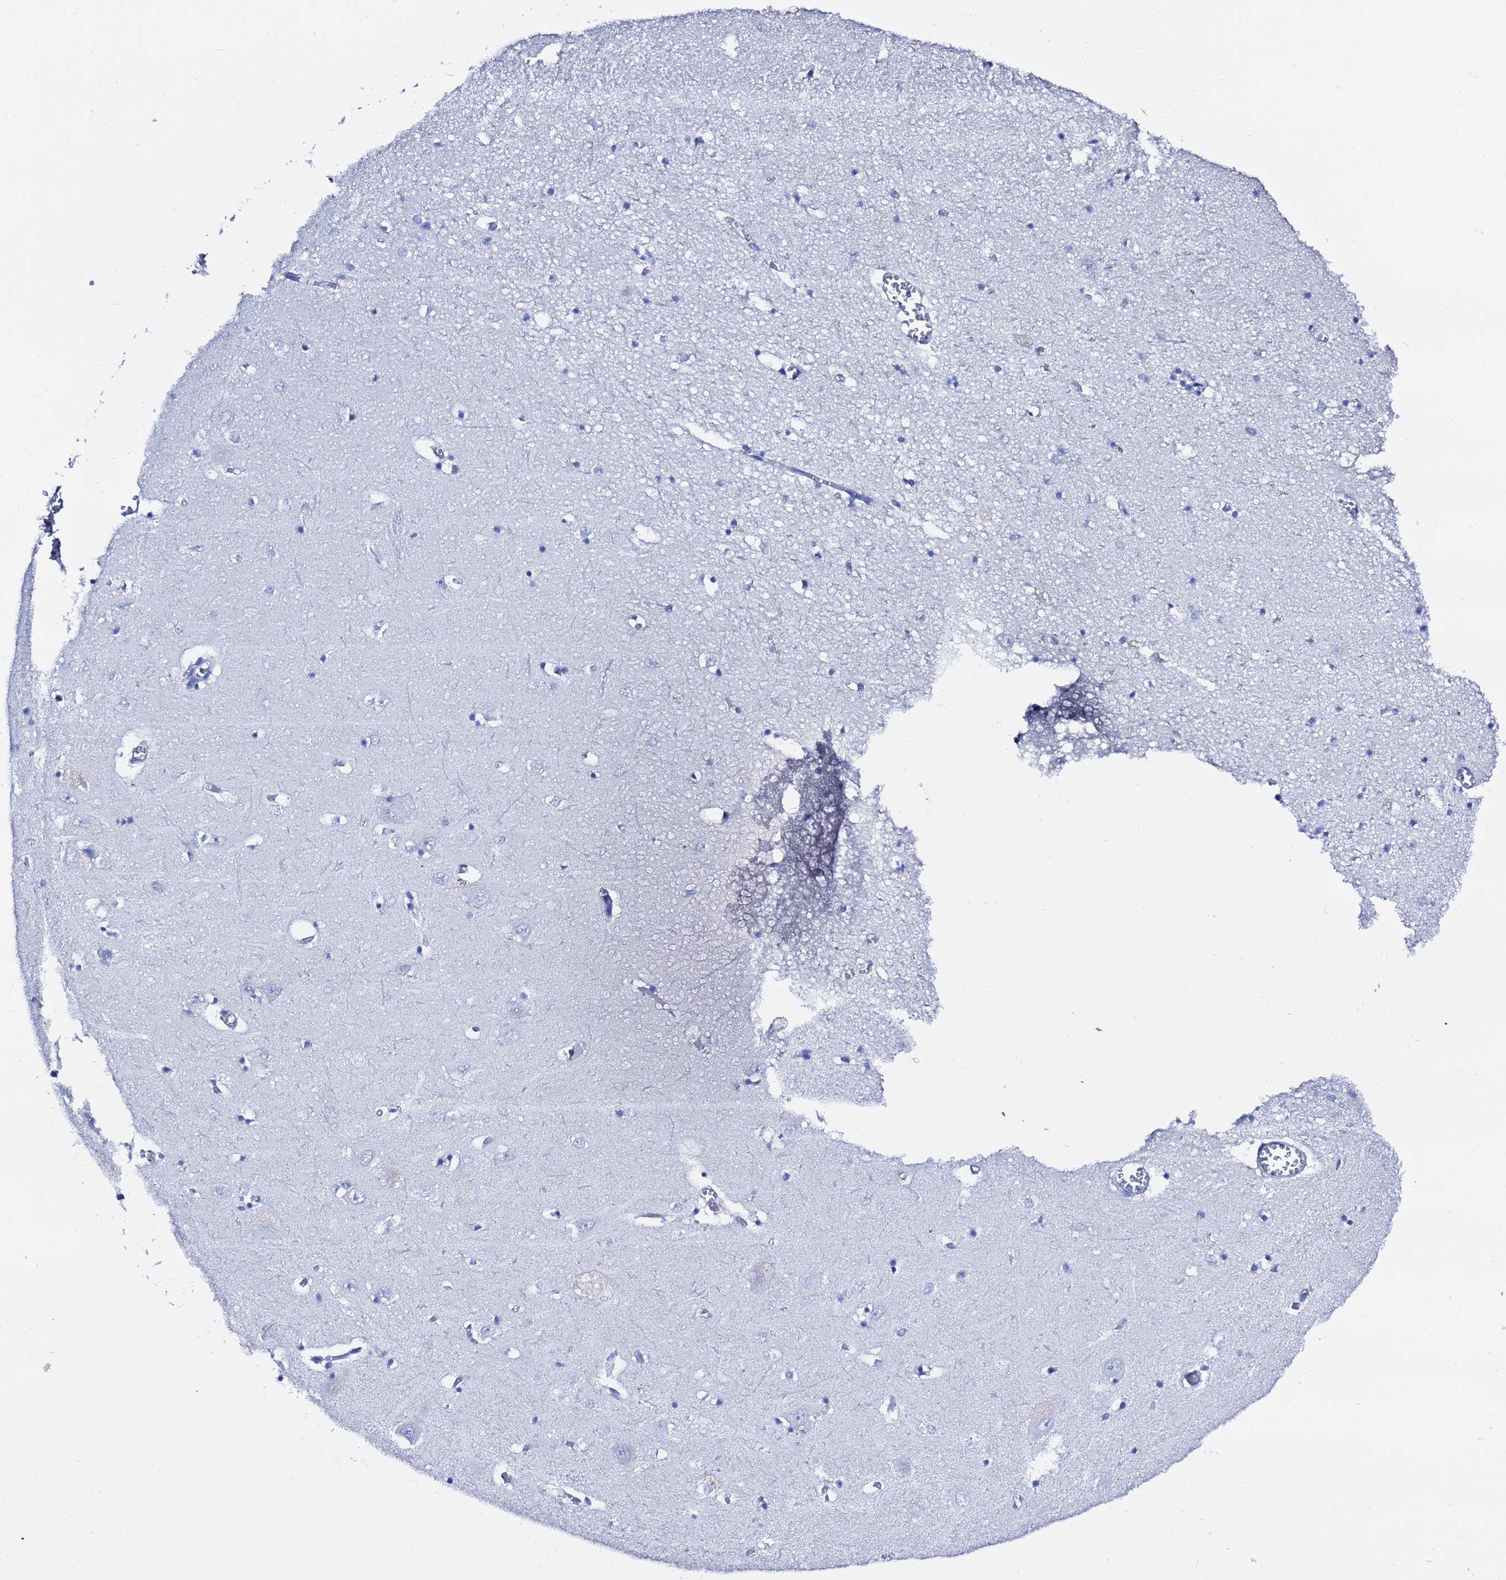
{"staining": {"intensity": "negative", "quantity": "none", "location": "none"}, "tissue": "hippocampus", "cell_type": "Glial cells", "image_type": "normal", "snomed": [{"axis": "morphology", "description": "Normal tissue, NOS"}, {"axis": "topography", "description": "Hippocampus"}], "caption": "Glial cells are negative for protein expression in normal human hippocampus. (DAB immunohistochemistry (IHC), high magnification).", "gene": "LENG1", "patient": {"sex": "male", "age": 70}}